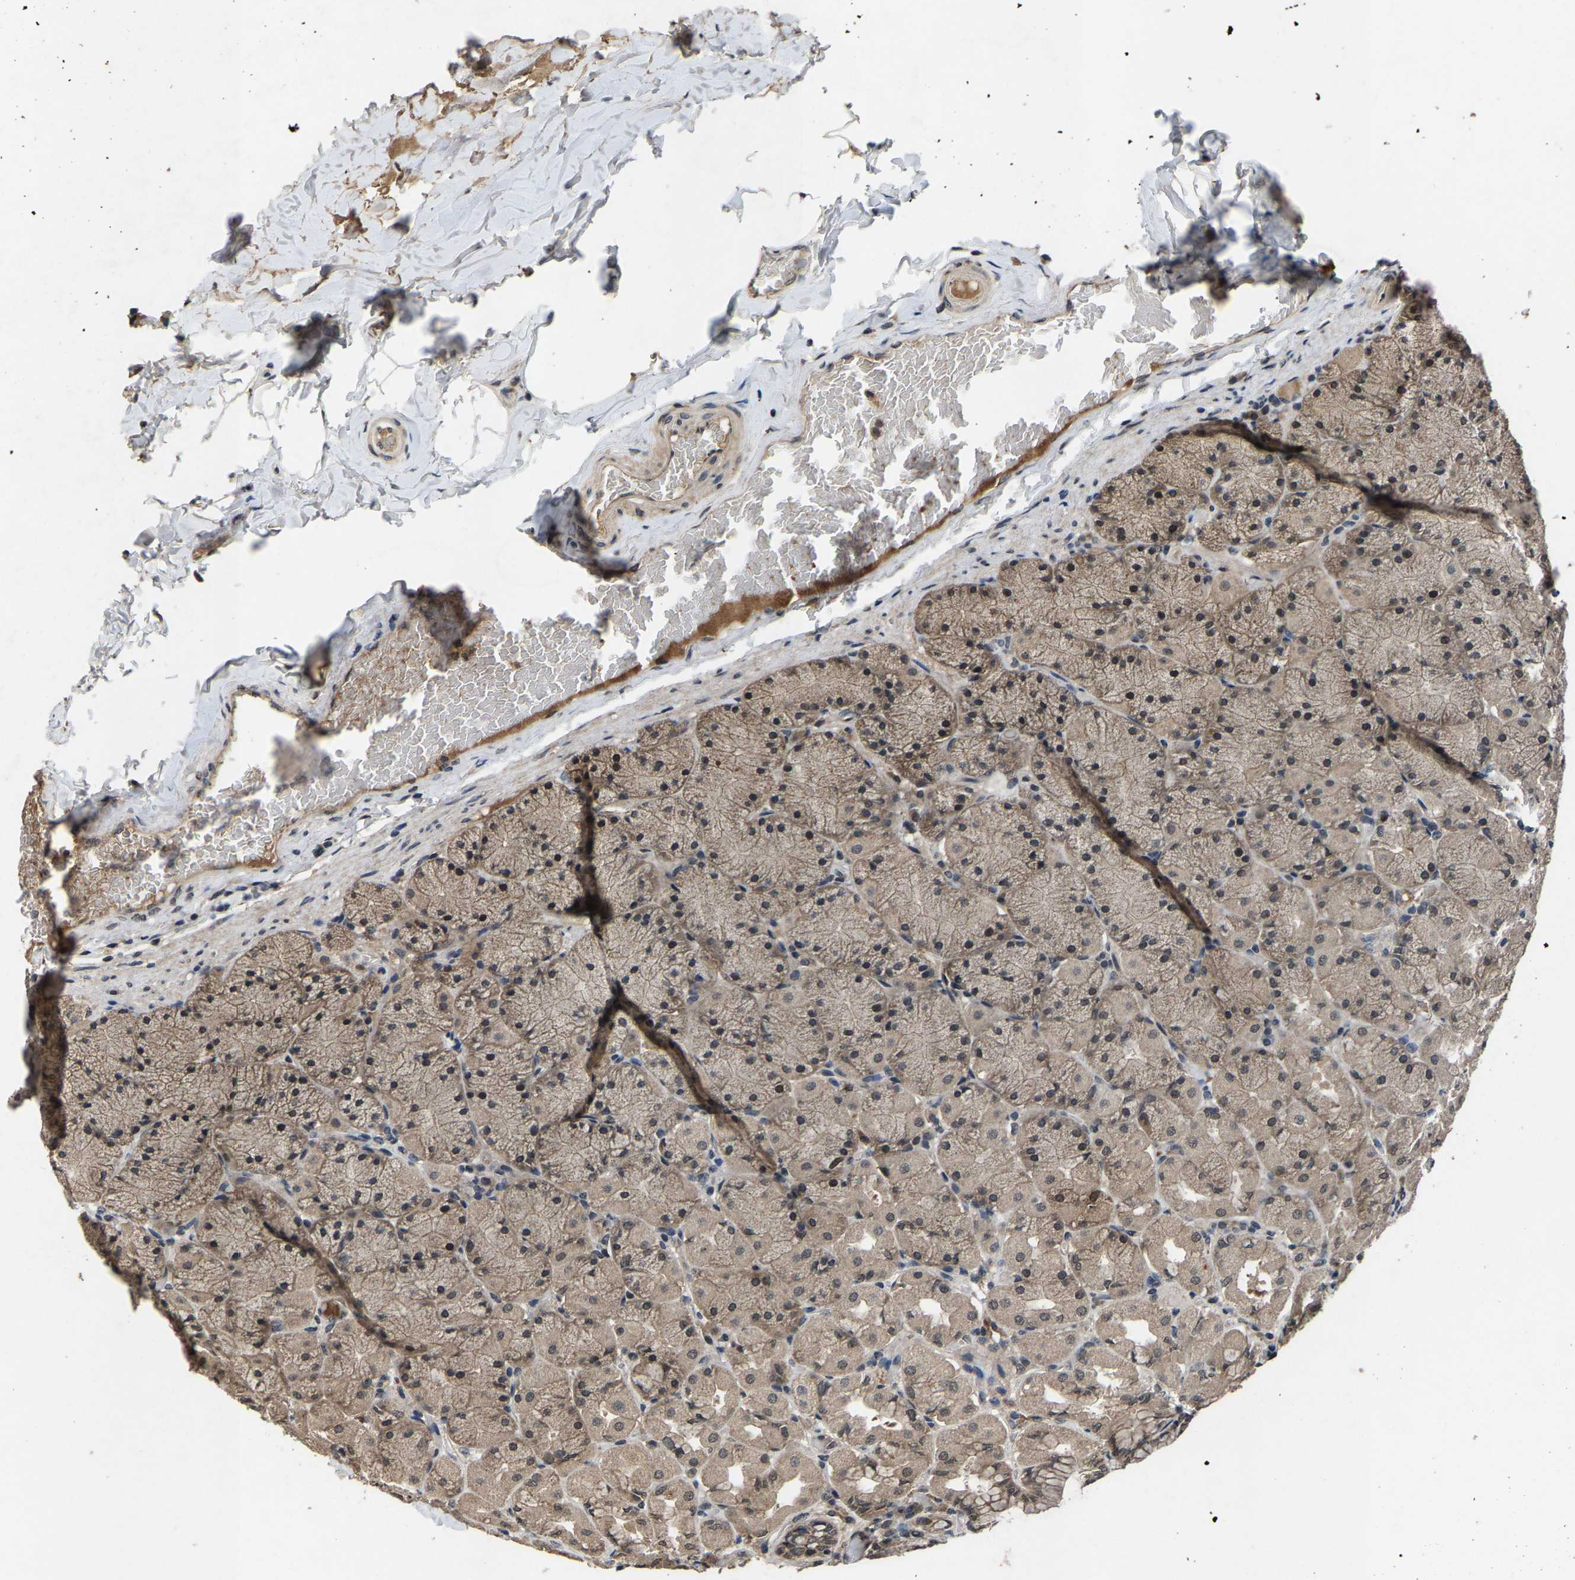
{"staining": {"intensity": "moderate", "quantity": ">75%", "location": "cytoplasmic/membranous,nuclear"}, "tissue": "stomach", "cell_type": "Glandular cells", "image_type": "normal", "snomed": [{"axis": "morphology", "description": "Normal tissue, NOS"}, {"axis": "topography", "description": "Stomach, upper"}], "caption": "Stomach stained with immunohistochemistry exhibits moderate cytoplasmic/membranous,nuclear positivity in approximately >75% of glandular cells. (DAB (3,3'-diaminobenzidine) = brown stain, brightfield microscopy at high magnification).", "gene": "HUWE1", "patient": {"sex": "female", "age": 56}}